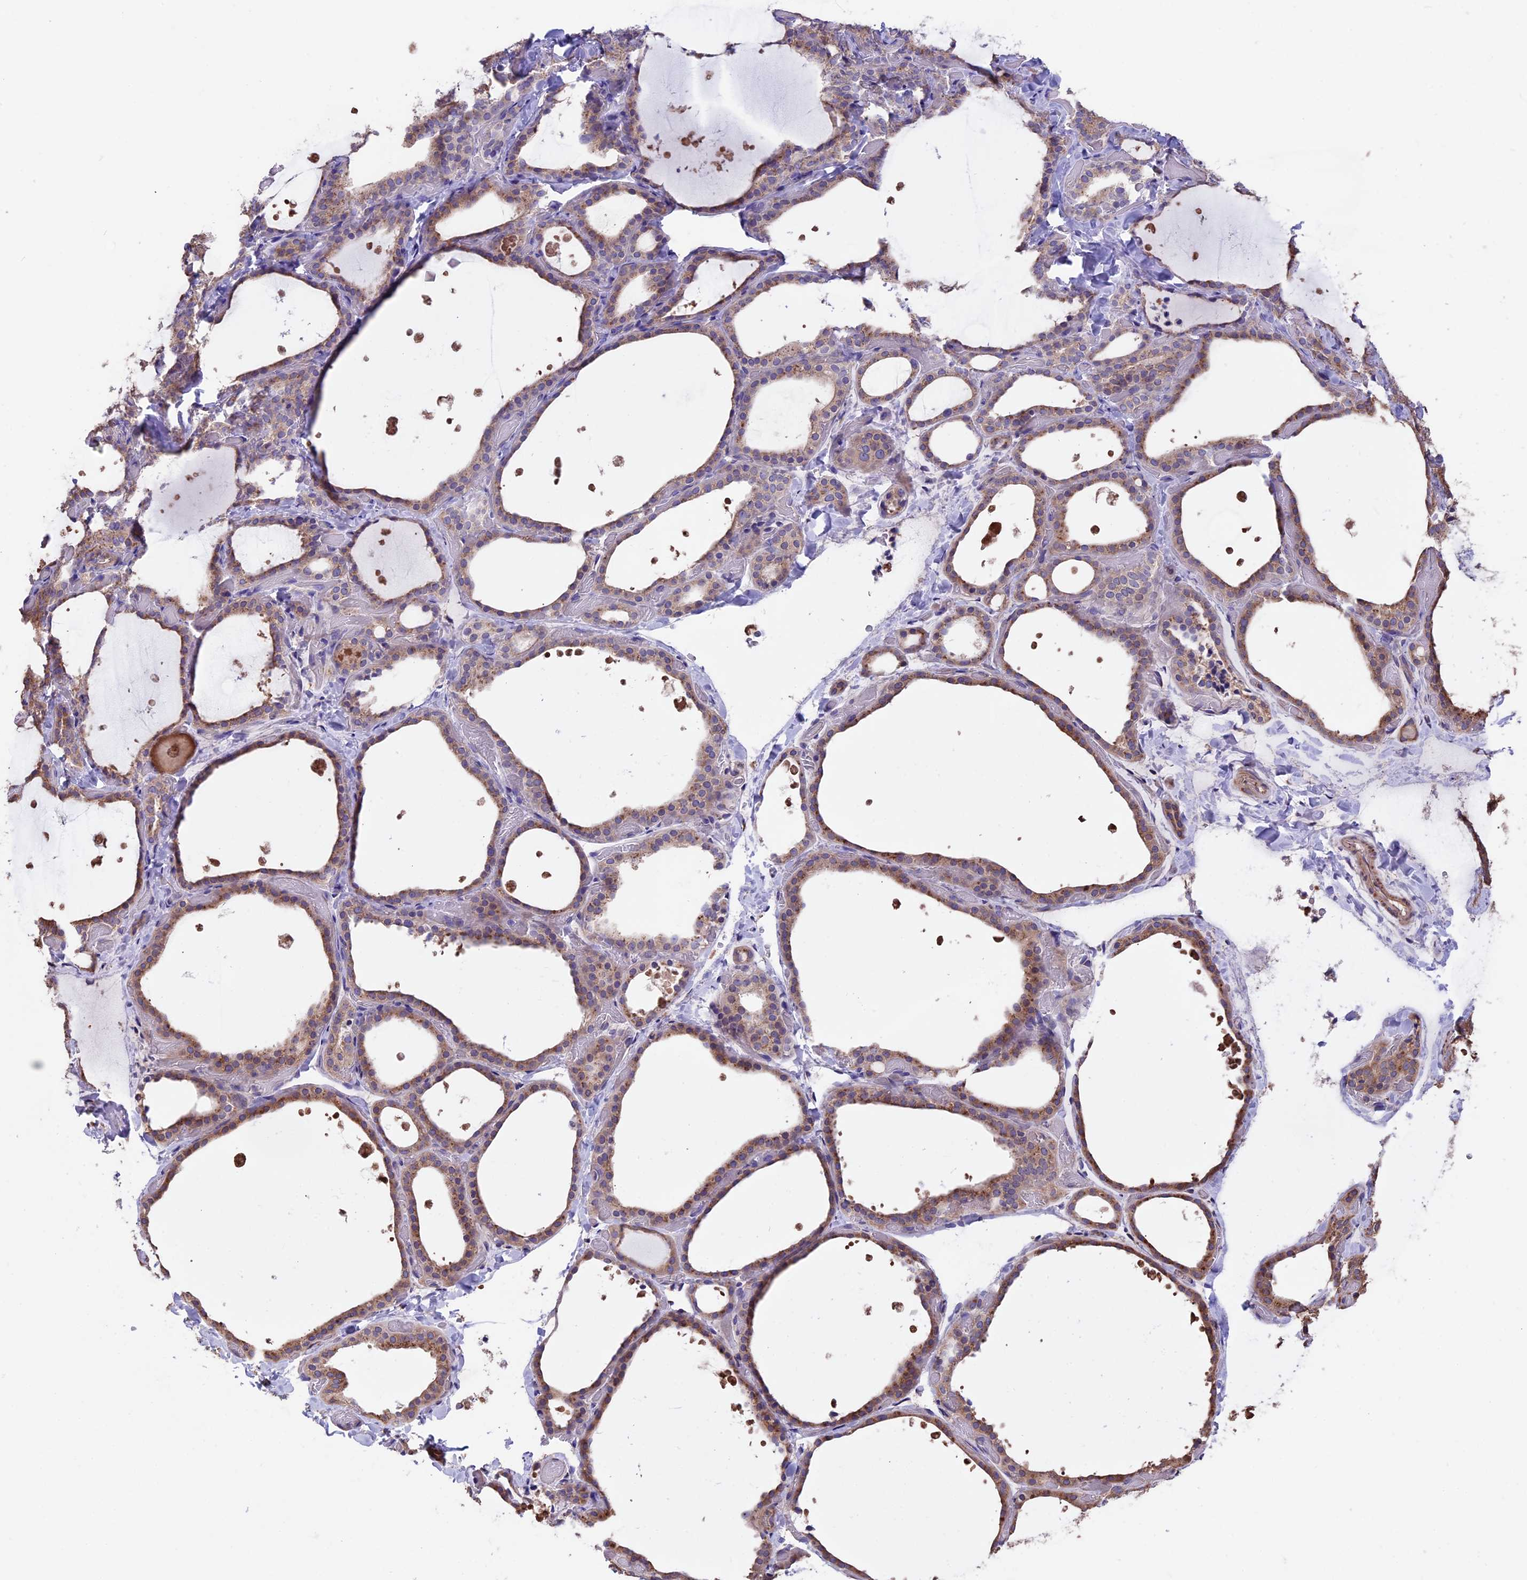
{"staining": {"intensity": "moderate", "quantity": "25%-75%", "location": "cytoplasmic/membranous"}, "tissue": "thyroid gland", "cell_type": "Glandular cells", "image_type": "normal", "snomed": [{"axis": "morphology", "description": "Normal tissue, NOS"}, {"axis": "topography", "description": "Thyroid gland"}], "caption": "Glandular cells exhibit moderate cytoplasmic/membranous staining in about 25%-75% of cells in unremarkable thyroid gland.", "gene": "SEH1L", "patient": {"sex": "female", "age": 44}}